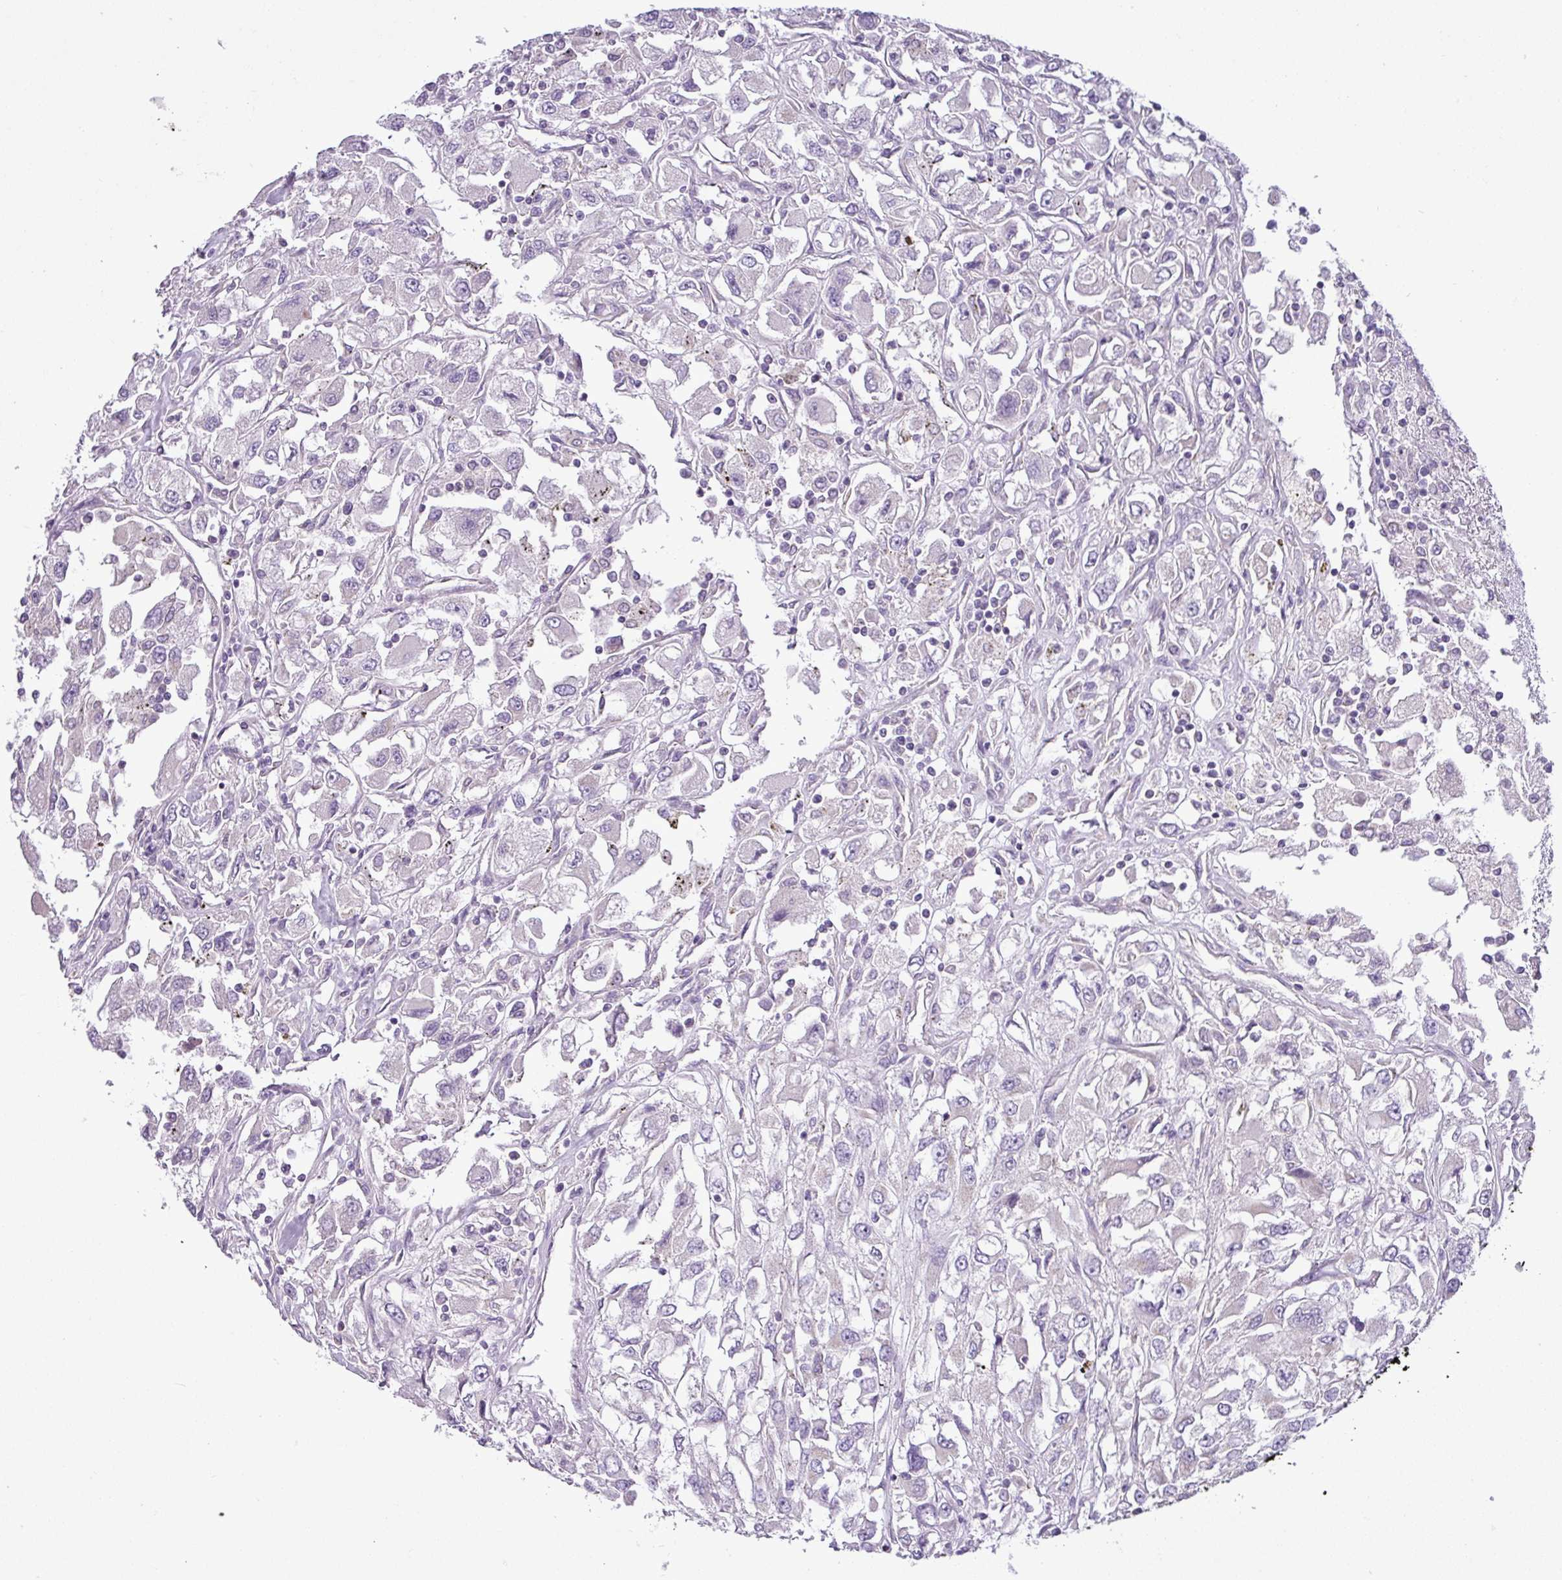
{"staining": {"intensity": "negative", "quantity": "none", "location": "none"}, "tissue": "renal cancer", "cell_type": "Tumor cells", "image_type": "cancer", "snomed": [{"axis": "morphology", "description": "Adenocarcinoma, NOS"}, {"axis": "topography", "description": "Kidney"}], "caption": "Tumor cells show no significant expression in renal cancer.", "gene": "FAM183A", "patient": {"sex": "female", "age": 52}}